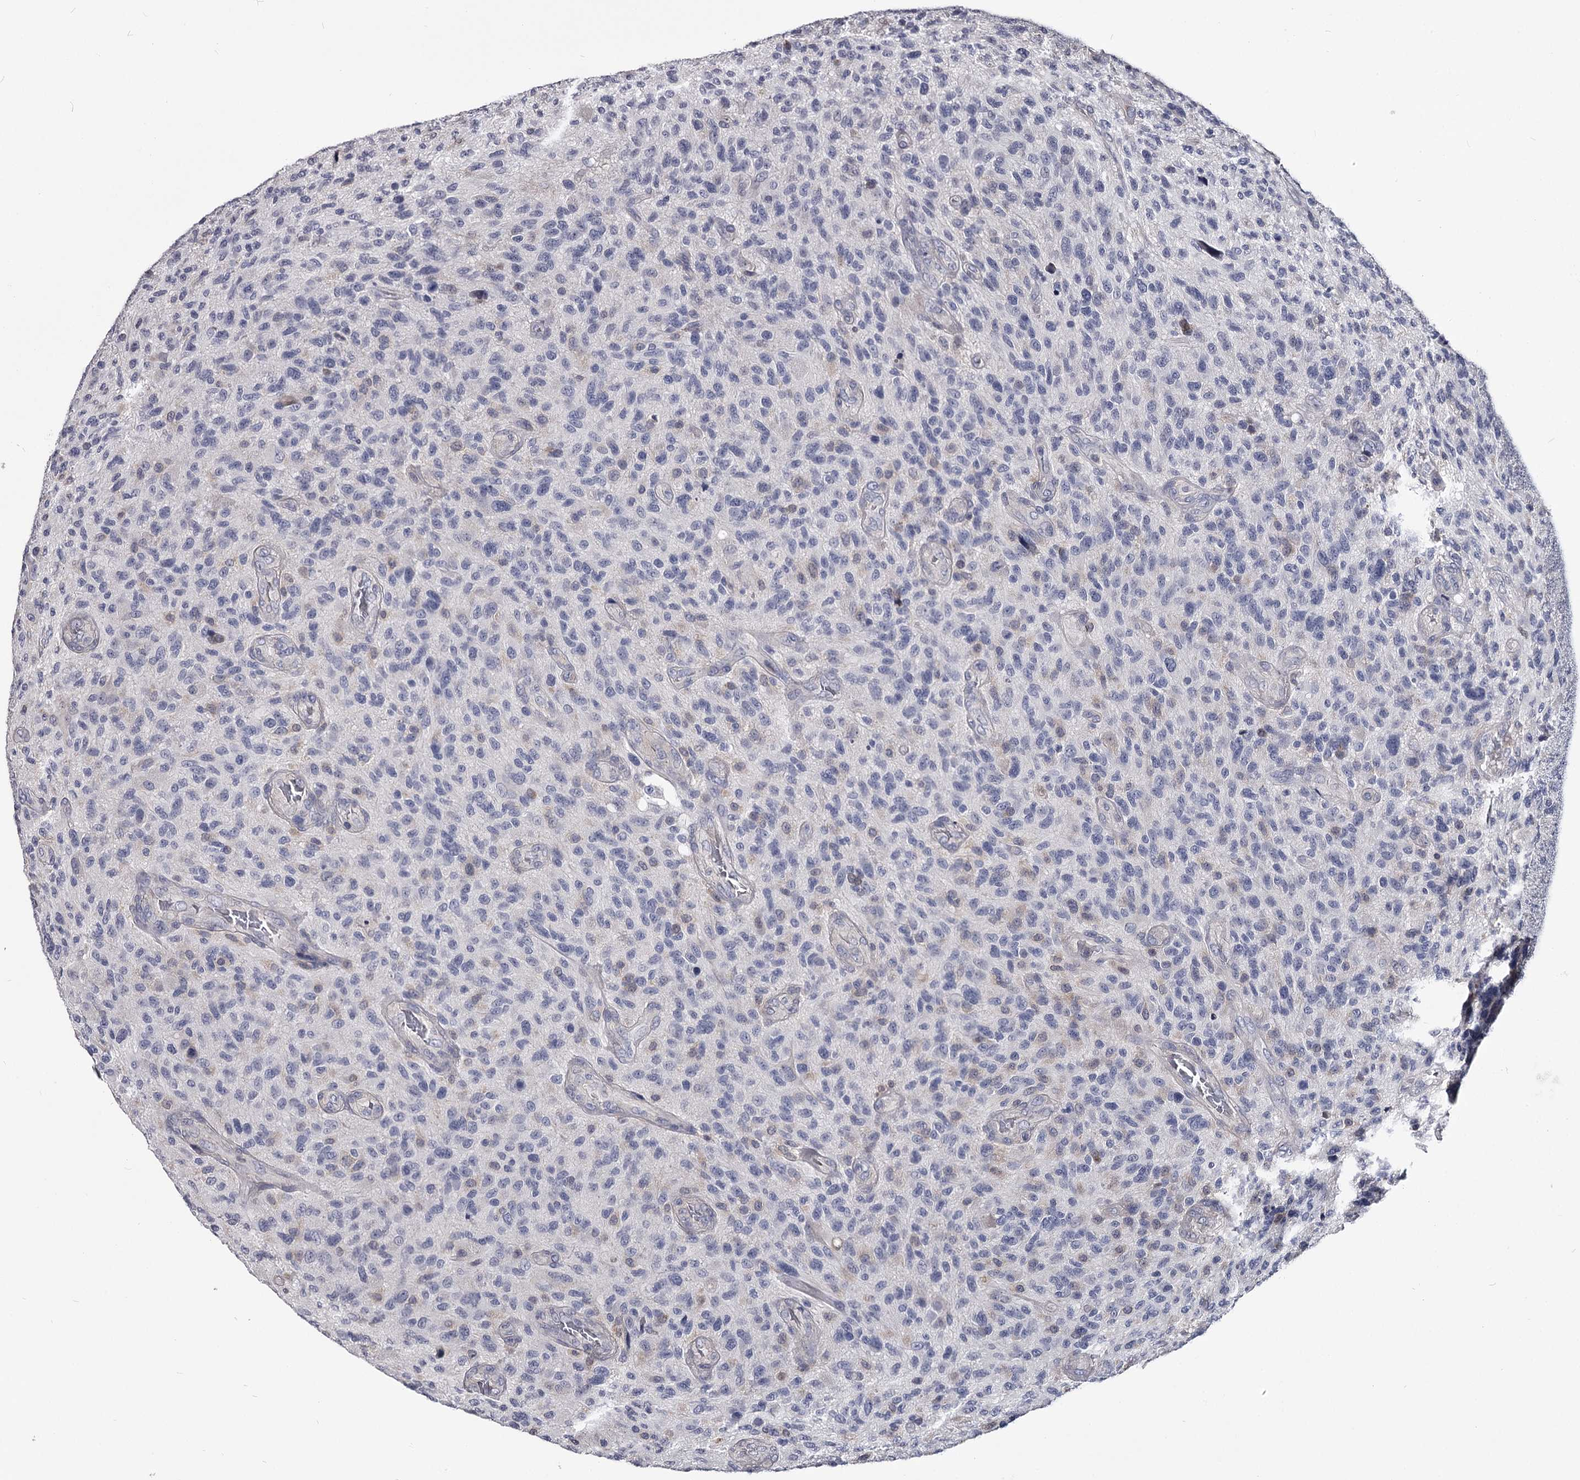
{"staining": {"intensity": "negative", "quantity": "none", "location": "none"}, "tissue": "glioma", "cell_type": "Tumor cells", "image_type": "cancer", "snomed": [{"axis": "morphology", "description": "Glioma, malignant, High grade"}, {"axis": "topography", "description": "Brain"}], "caption": "DAB (3,3'-diaminobenzidine) immunohistochemical staining of human glioma demonstrates no significant staining in tumor cells.", "gene": "GSTO1", "patient": {"sex": "male", "age": 47}}